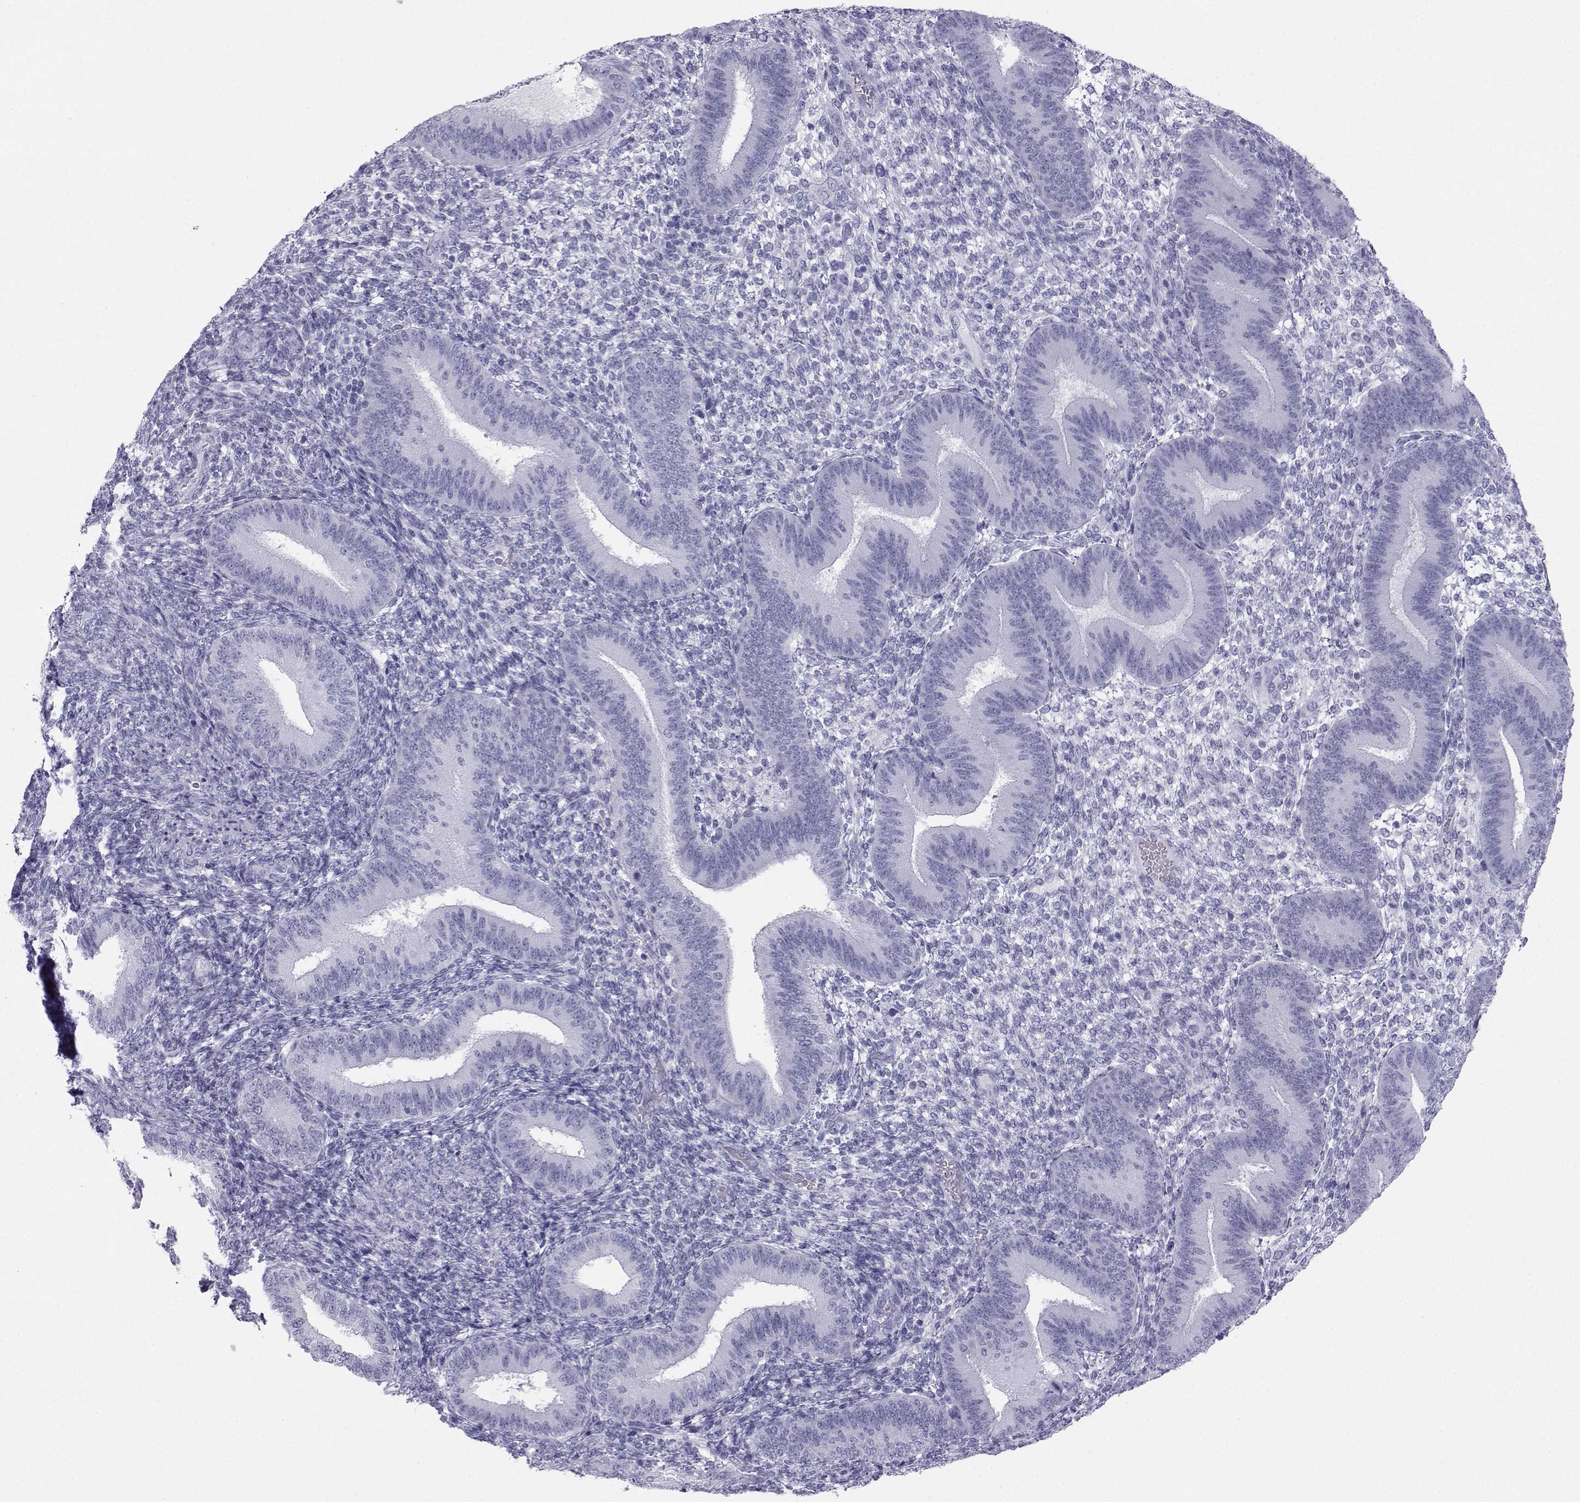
{"staining": {"intensity": "negative", "quantity": "none", "location": "none"}, "tissue": "endometrium", "cell_type": "Cells in endometrial stroma", "image_type": "normal", "snomed": [{"axis": "morphology", "description": "Normal tissue, NOS"}, {"axis": "topography", "description": "Endometrium"}], "caption": "Immunohistochemical staining of normal endometrium exhibits no significant expression in cells in endometrial stroma. (Stains: DAB immunohistochemistry (IHC) with hematoxylin counter stain, Microscopy: brightfield microscopy at high magnification).", "gene": "SST", "patient": {"sex": "female", "age": 39}}